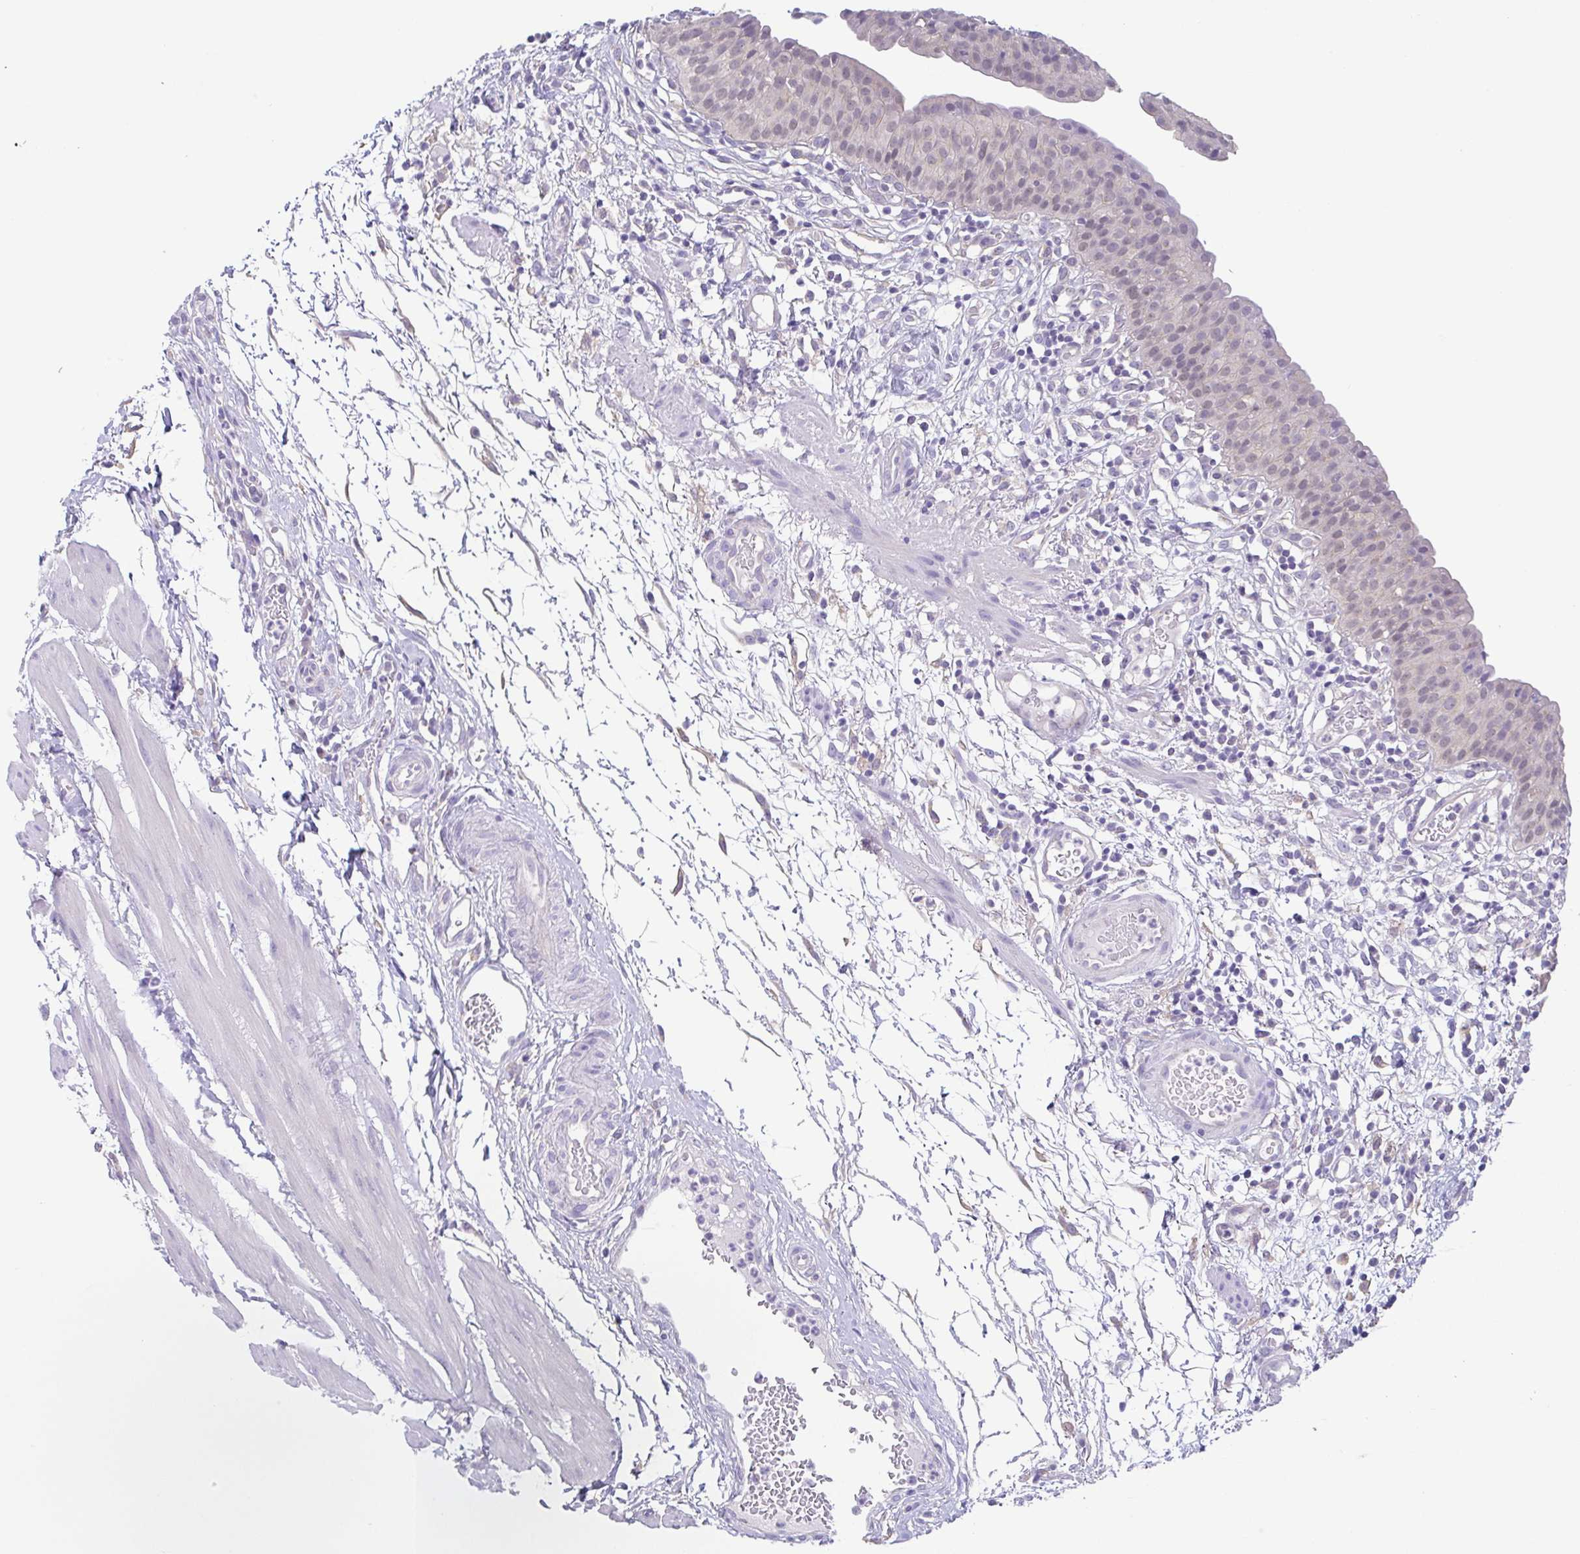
{"staining": {"intensity": "weak", "quantity": "<25%", "location": "nuclear"}, "tissue": "urinary bladder", "cell_type": "Urothelial cells", "image_type": "normal", "snomed": [{"axis": "morphology", "description": "Normal tissue, NOS"}, {"axis": "morphology", "description": "Inflammation, NOS"}, {"axis": "topography", "description": "Urinary bladder"}], "caption": "Urothelial cells show no significant protein positivity in benign urinary bladder. (DAB IHC with hematoxylin counter stain).", "gene": "UBE2Q1", "patient": {"sex": "male", "age": 57}}